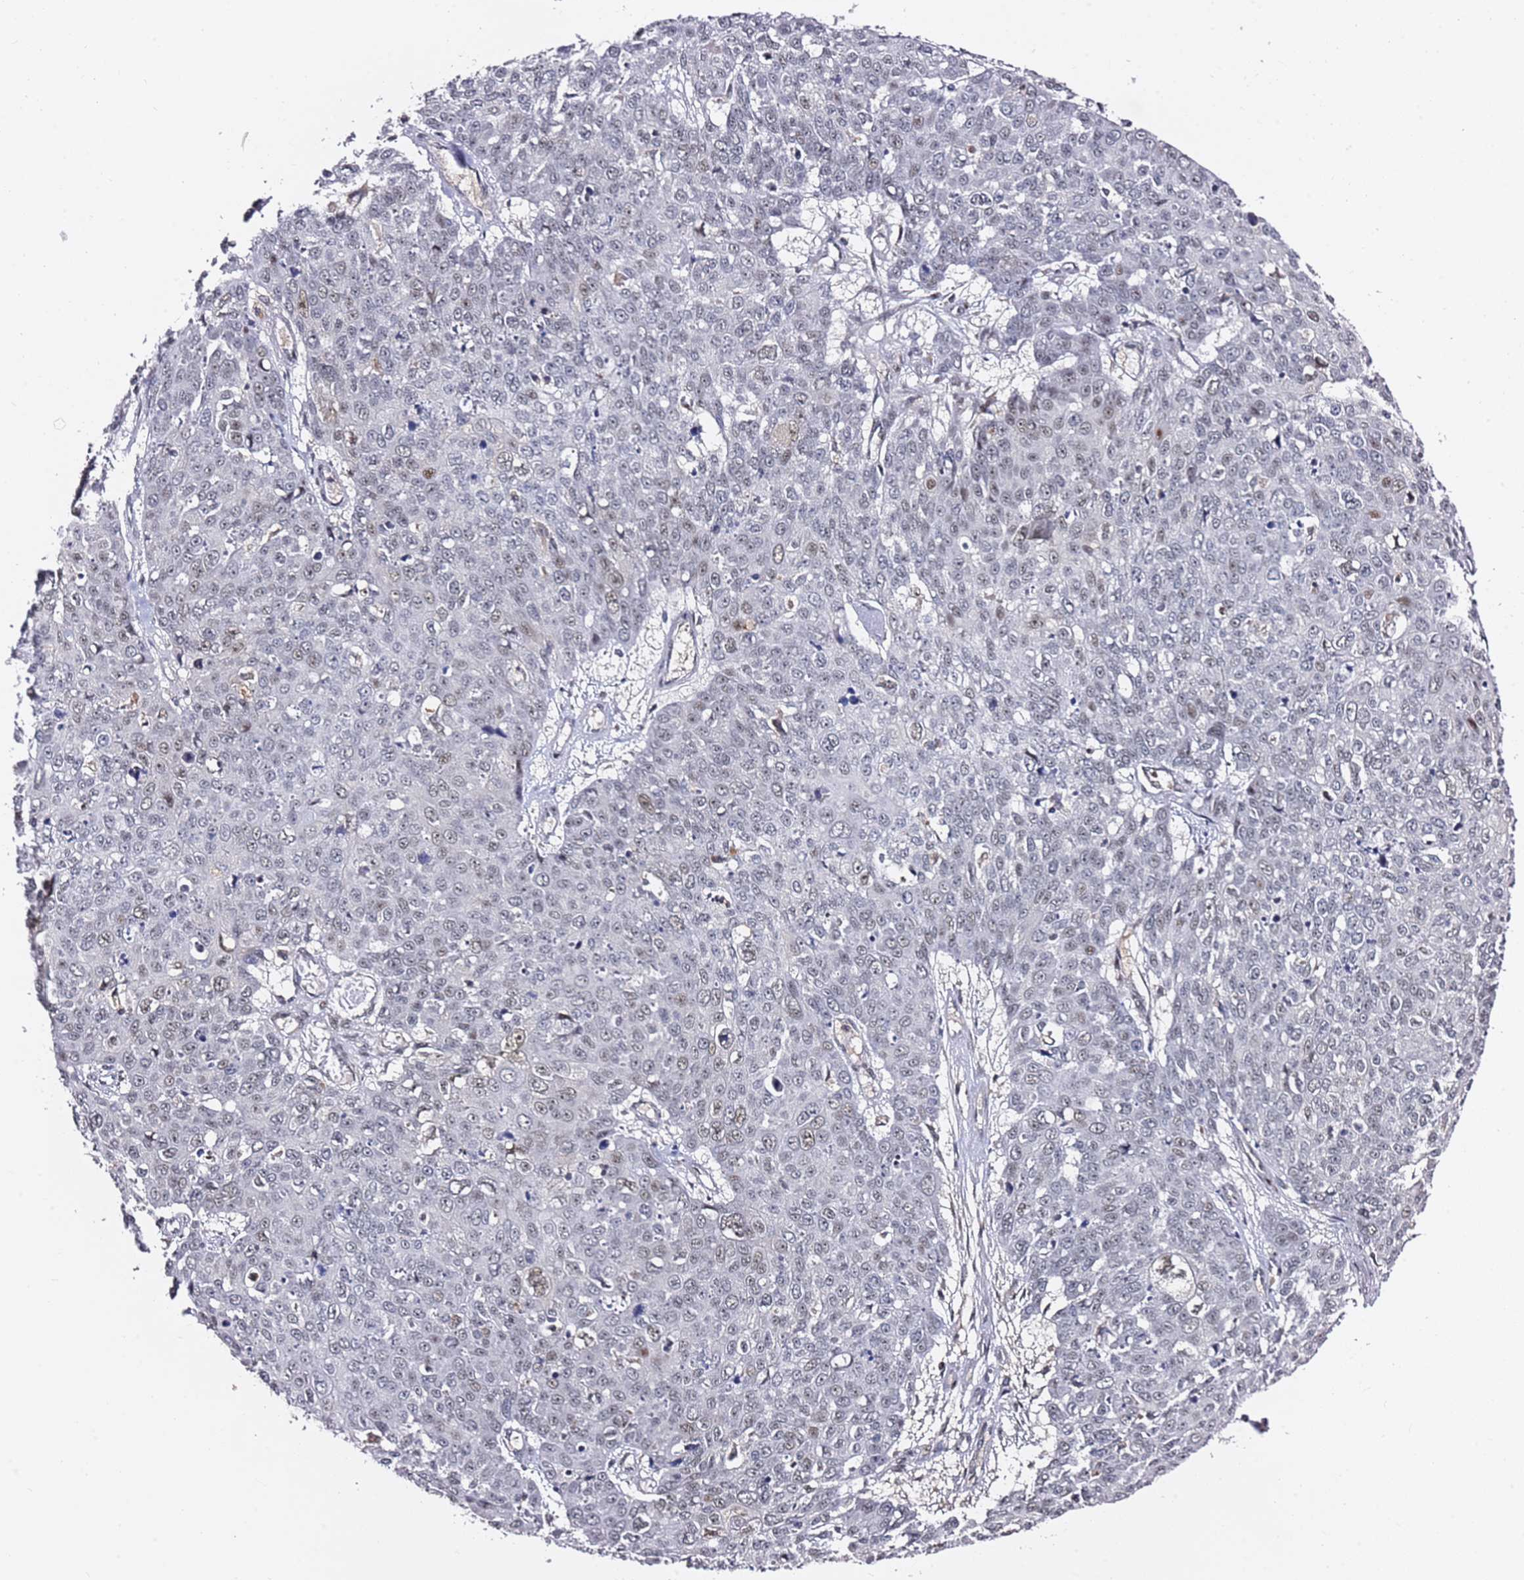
{"staining": {"intensity": "weak", "quantity": "25%-75%", "location": "nuclear"}, "tissue": "skin cancer", "cell_type": "Tumor cells", "image_type": "cancer", "snomed": [{"axis": "morphology", "description": "Squamous cell carcinoma, NOS"}, {"axis": "topography", "description": "Skin"}], "caption": "DAB (3,3'-diaminobenzidine) immunohistochemical staining of skin squamous cell carcinoma exhibits weak nuclear protein staining in about 25%-75% of tumor cells. The staining was performed using DAB to visualize the protein expression in brown, while the nuclei were stained in blue with hematoxylin (Magnification: 20x).", "gene": "FCF1", "patient": {"sex": "male", "age": 71}}